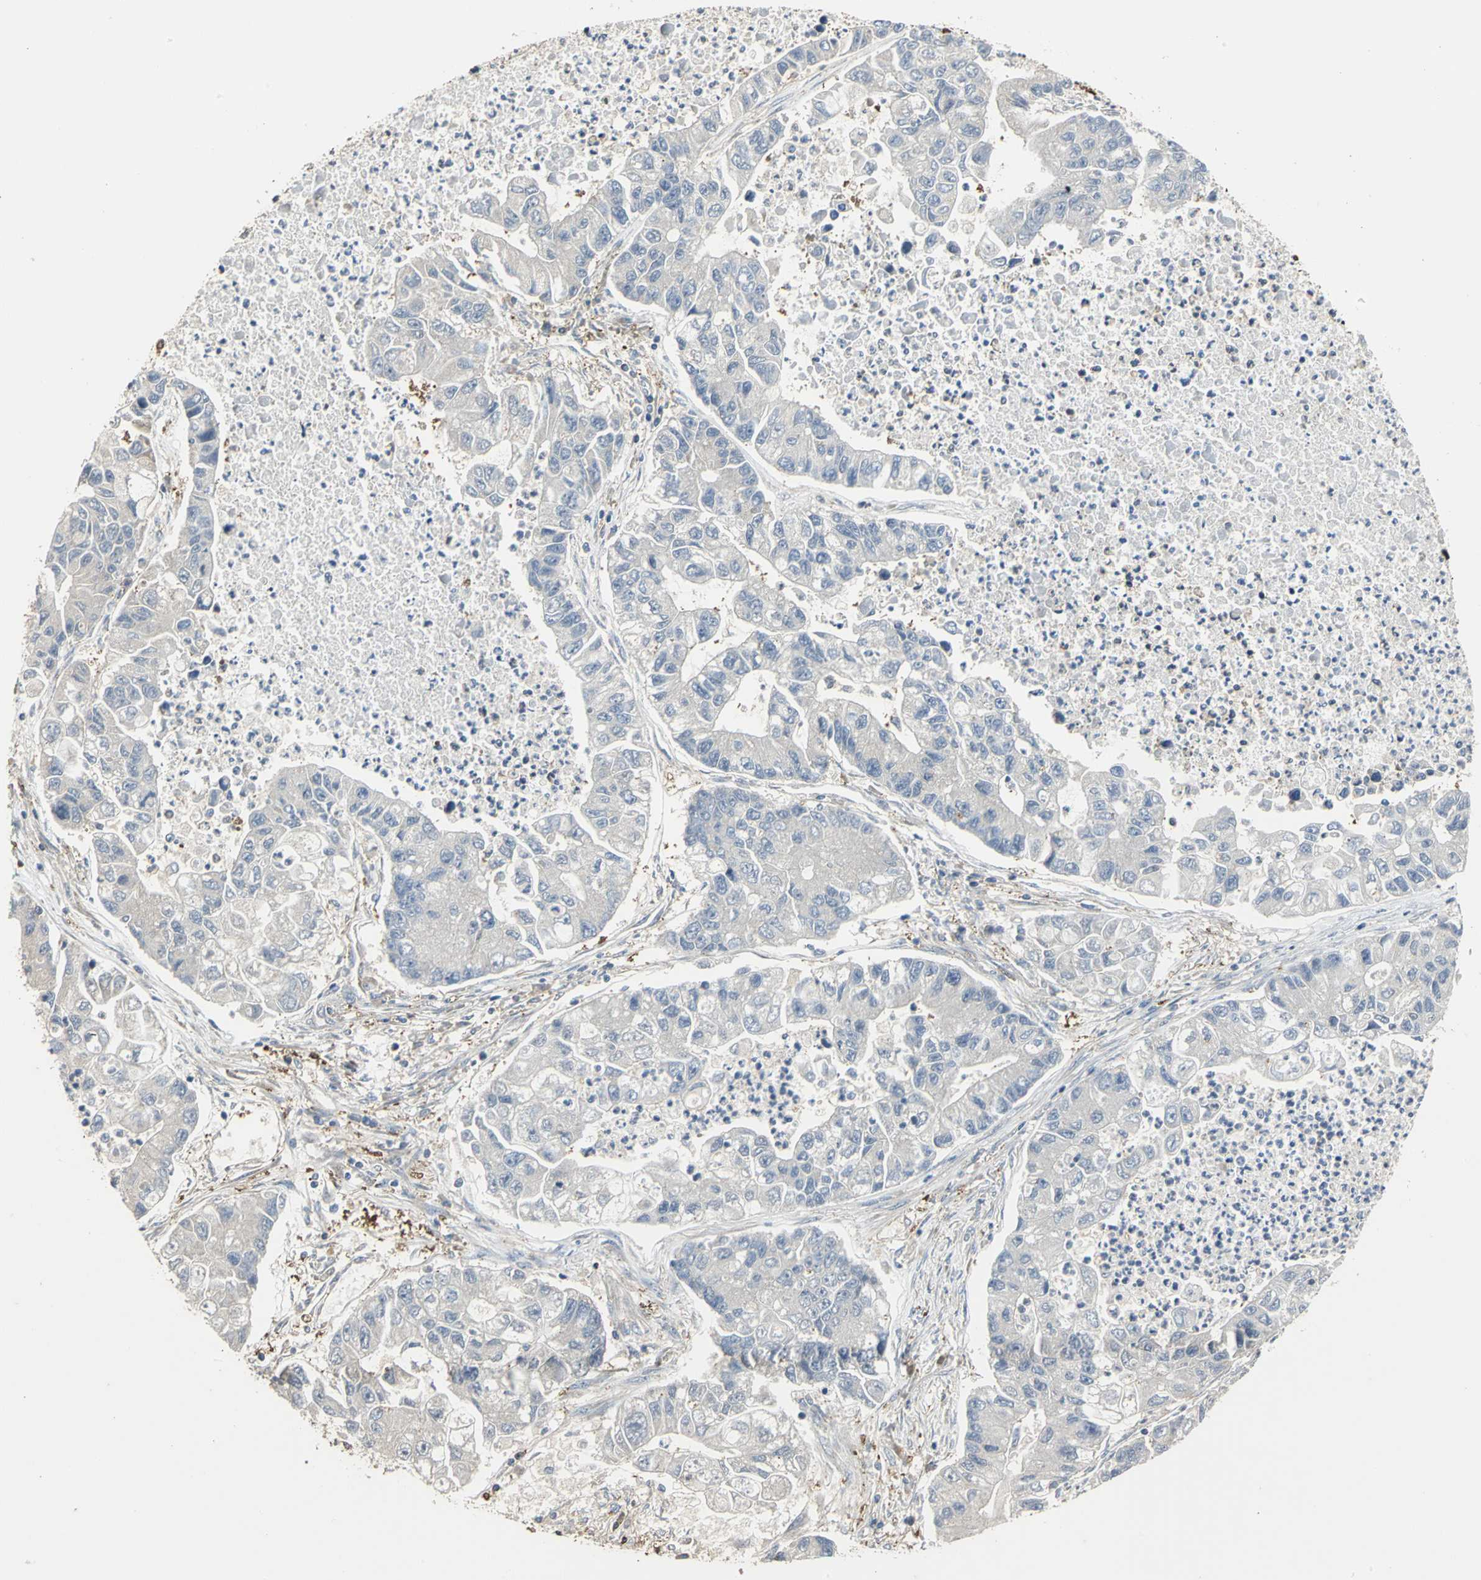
{"staining": {"intensity": "negative", "quantity": "none", "location": "none"}, "tissue": "lung cancer", "cell_type": "Tumor cells", "image_type": "cancer", "snomed": [{"axis": "morphology", "description": "Adenocarcinoma, NOS"}, {"axis": "topography", "description": "Lung"}], "caption": "DAB (3,3'-diaminobenzidine) immunohistochemical staining of adenocarcinoma (lung) demonstrates no significant expression in tumor cells.", "gene": "PARK7", "patient": {"sex": "female", "age": 51}}